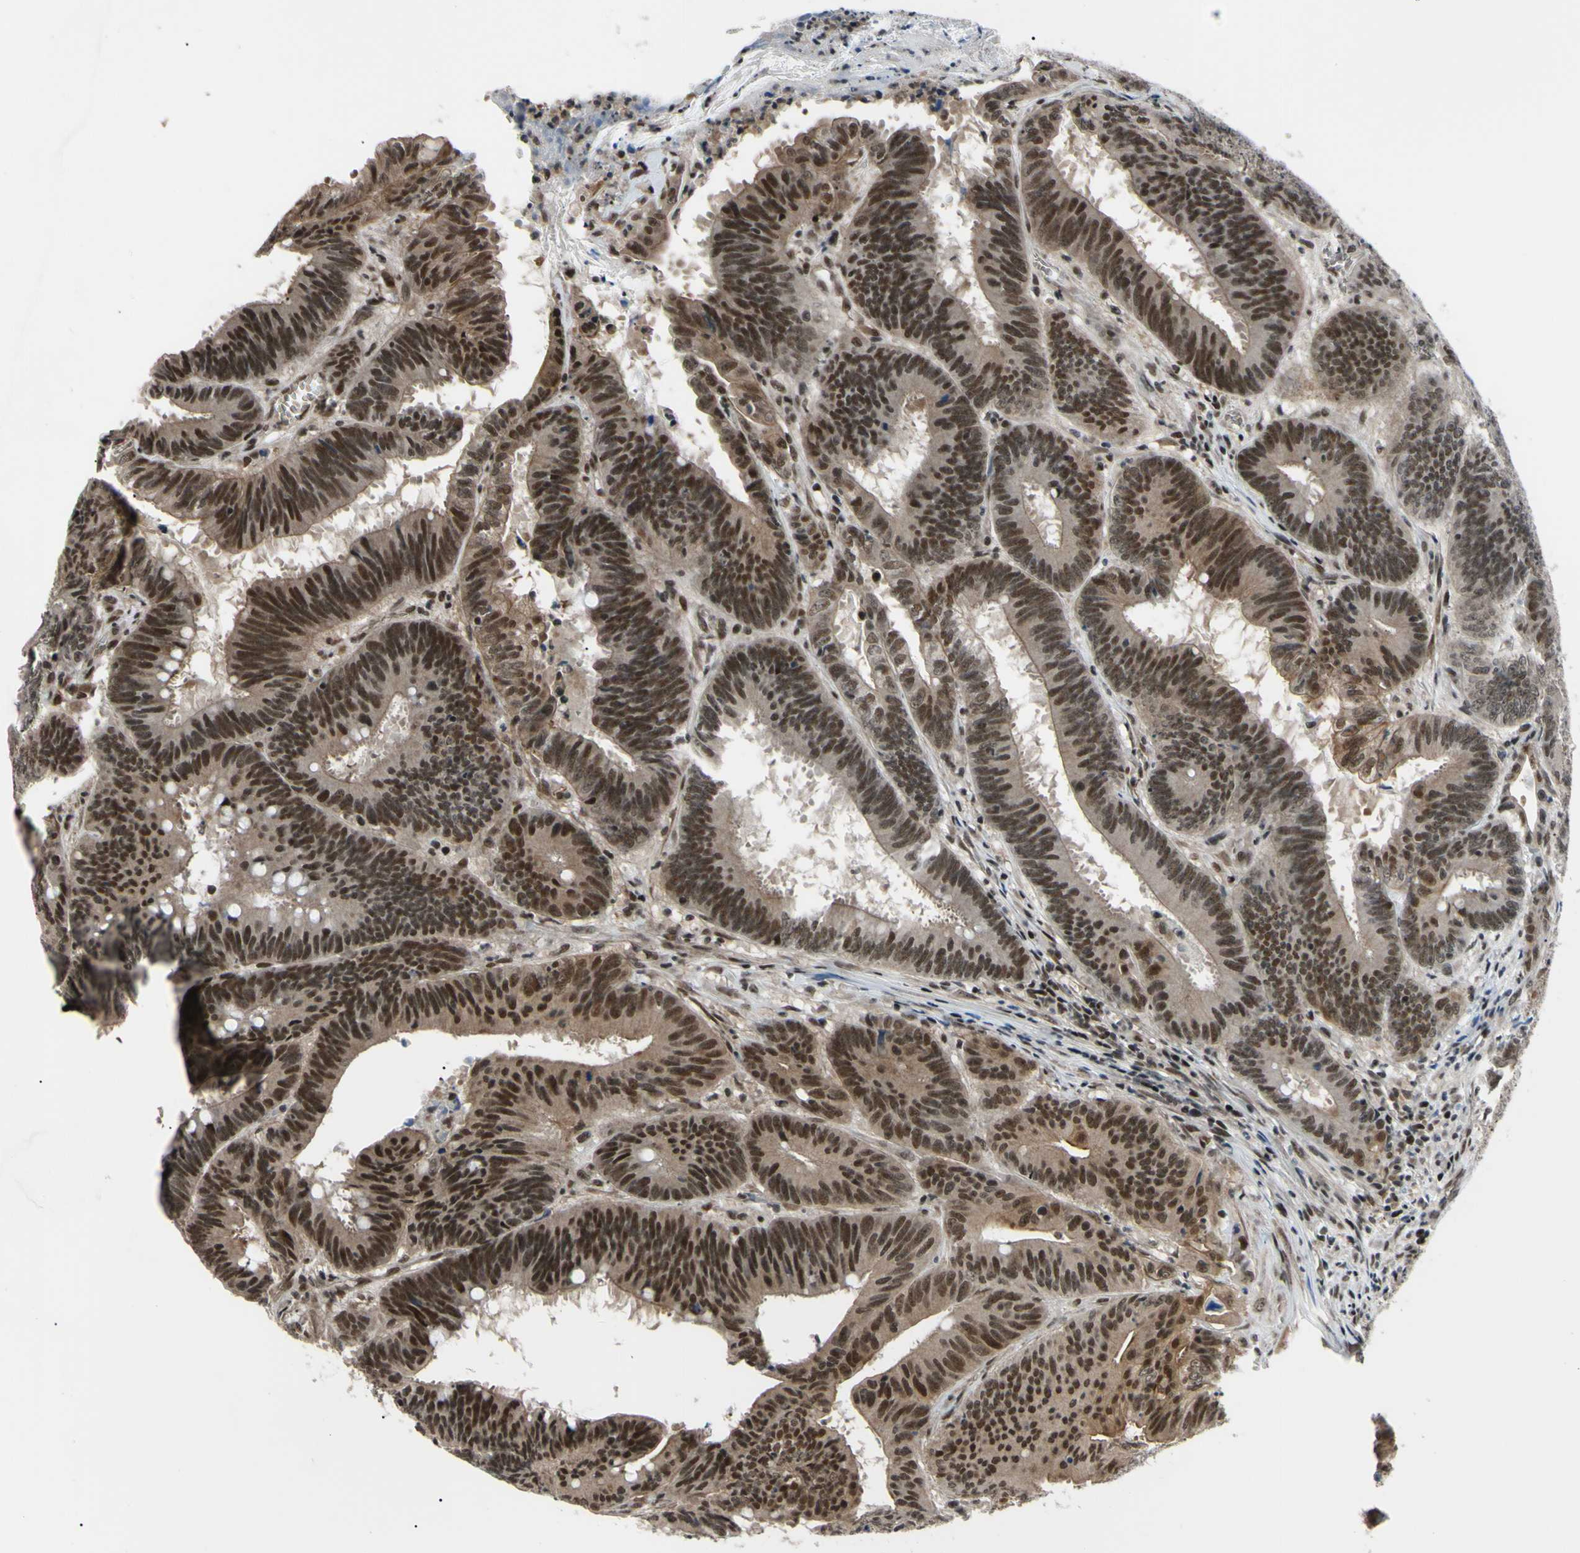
{"staining": {"intensity": "strong", "quantity": ">75%", "location": "cytoplasmic/membranous,nuclear"}, "tissue": "colorectal cancer", "cell_type": "Tumor cells", "image_type": "cancer", "snomed": [{"axis": "morphology", "description": "Adenocarcinoma, NOS"}, {"axis": "topography", "description": "Colon"}], "caption": "DAB (3,3'-diaminobenzidine) immunohistochemical staining of colorectal cancer exhibits strong cytoplasmic/membranous and nuclear protein positivity in approximately >75% of tumor cells. (IHC, brightfield microscopy, high magnification).", "gene": "THAP12", "patient": {"sex": "male", "age": 45}}